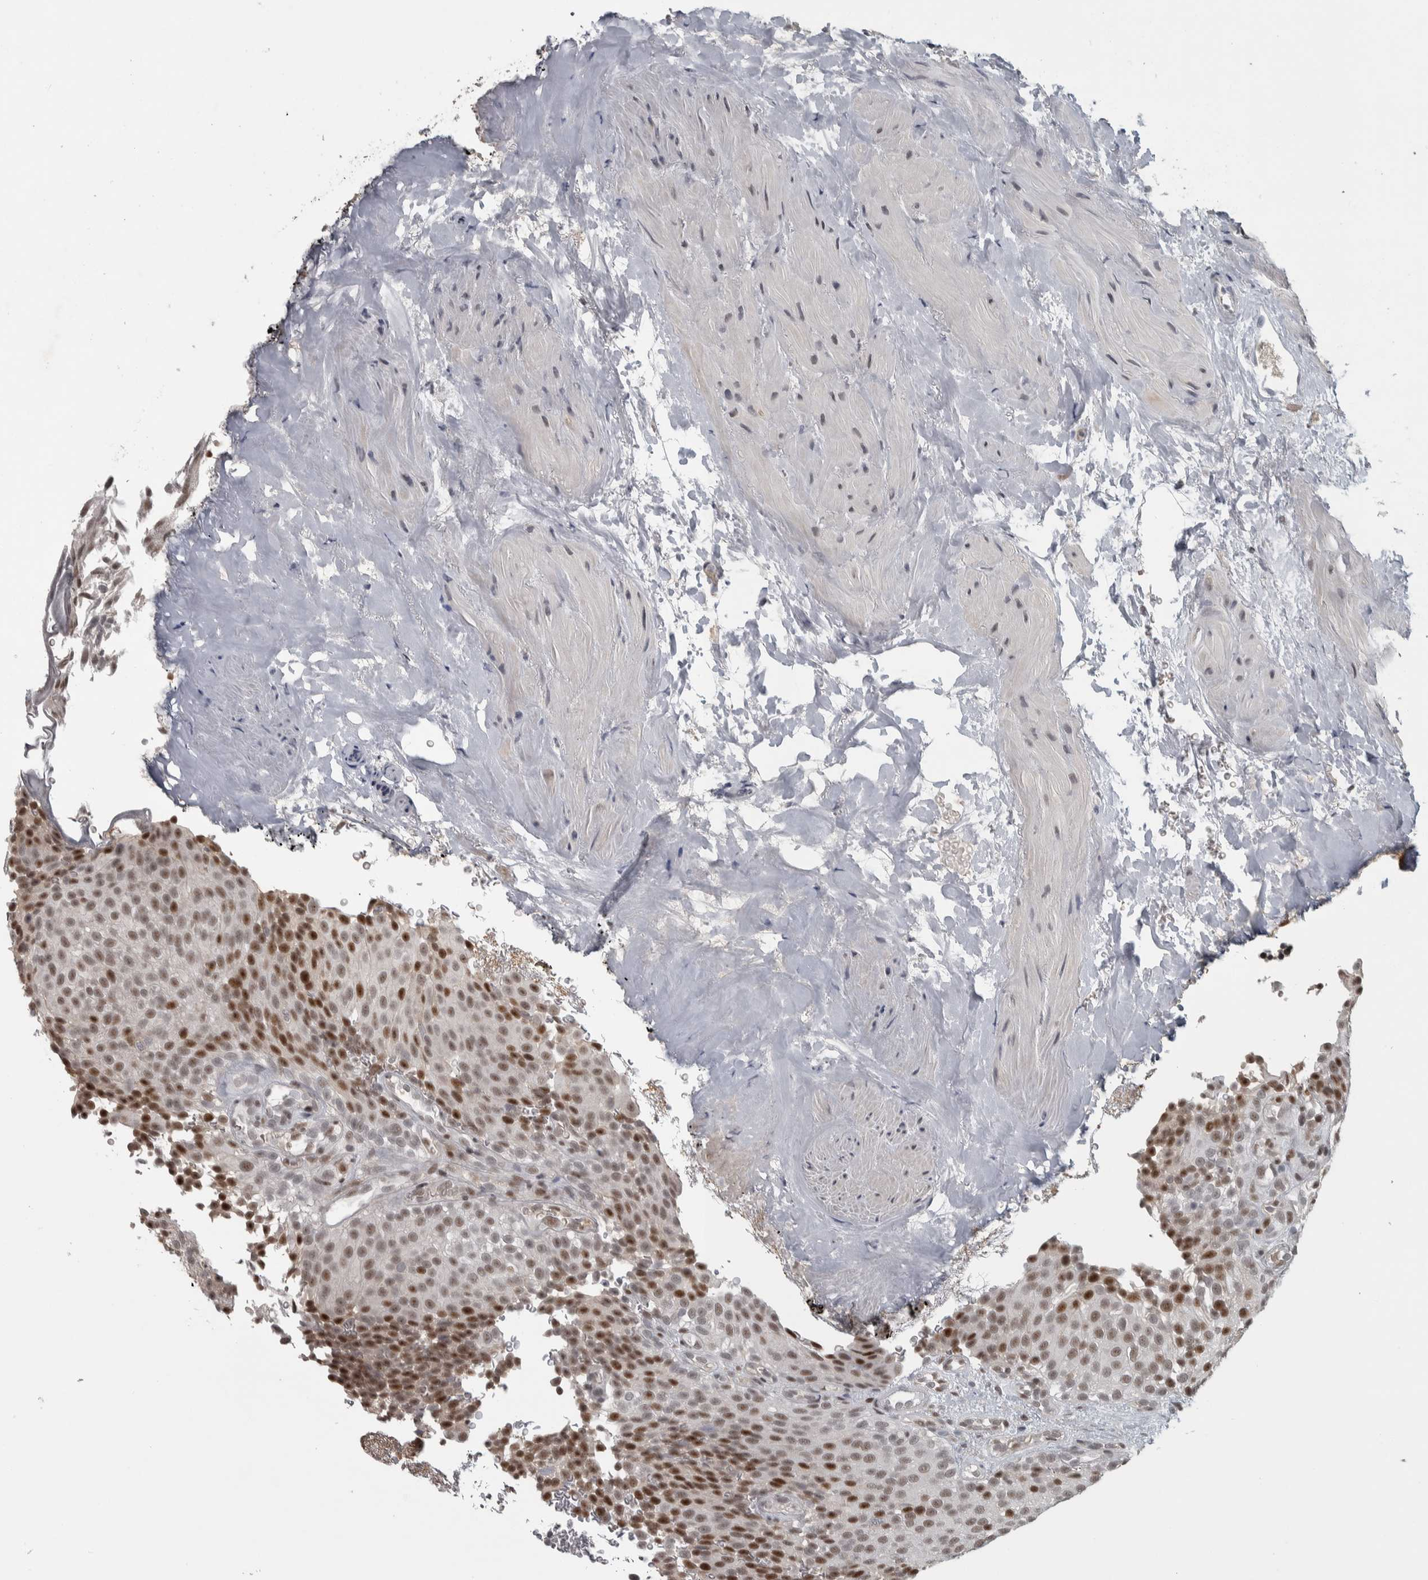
{"staining": {"intensity": "strong", "quantity": ">75%", "location": "nuclear"}, "tissue": "urothelial cancer", "cell_type": "Tumor cells", "image_type": "cancer", "snomed": [{"axis": "morphology", "description": "Urothelial carcinoma, Low grade"}, {"axis": "topography", "description": "Urinary bladder"}], "caption": "Urothelial cancer was stained to show a protein in brown. There is high levels of strong nuclear expression in approximately >75% of tumor cells. (DAB IHC, brown staining for protein, blue staining for nuclei).", "gene": "DDX42", "patient": {"sex": "male", "age": 78}}